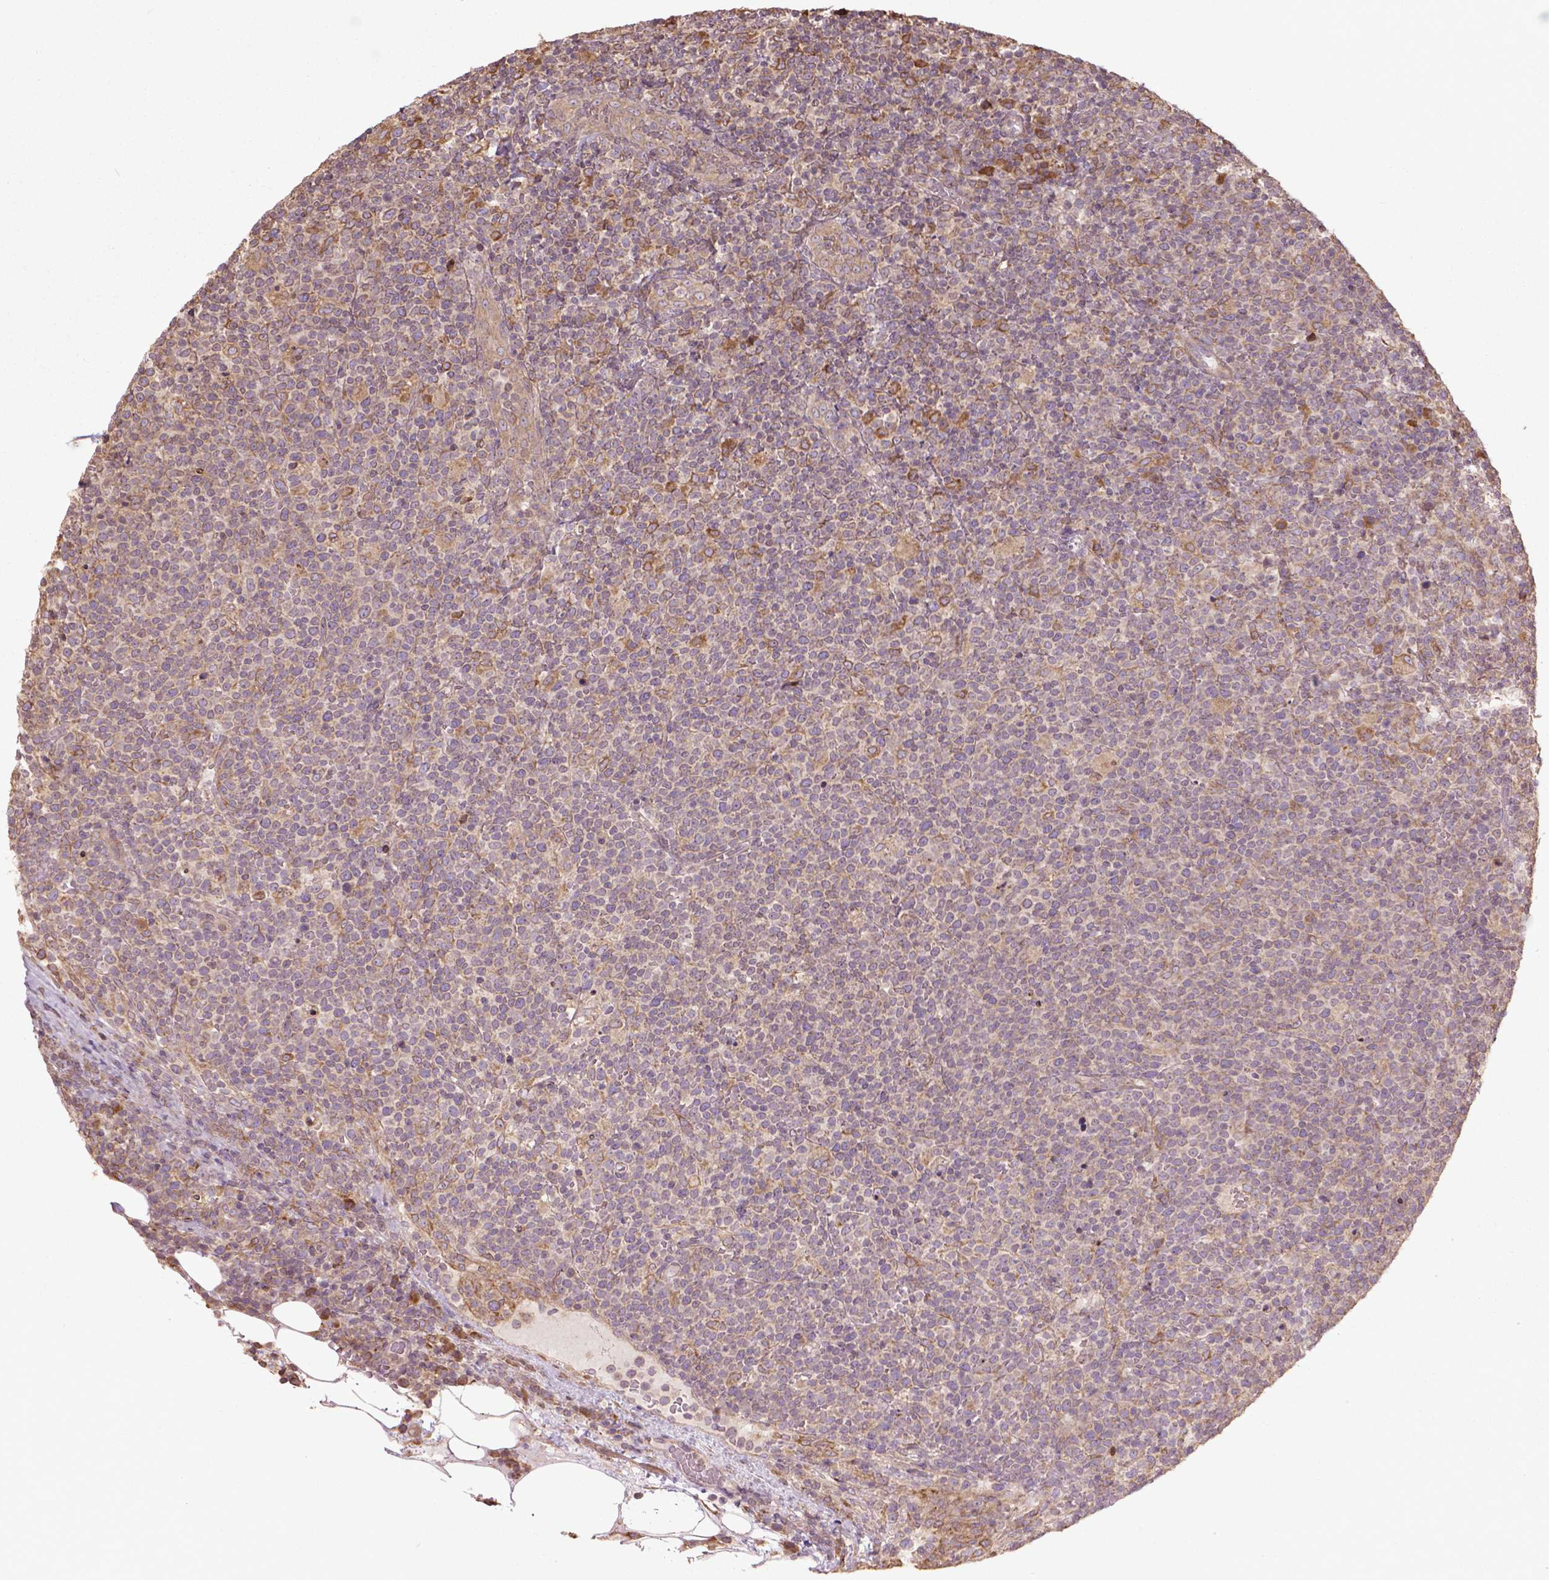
{"staining": {"intensity": "moderate", "quantity": "<25%", "location": "cytoplasmic/membranous"}, "tissue": "lymphoma", "cell_type": "Tumor cells", "image_type": "cancer", "snomed": [{"axis": "morphology", "description": "Malignant lymphoma, non-Hodgkin's type, High grade"}, {"axis": "topography", "description": "Lymph node"}], "caption": "IHC (DAB (3,3'-diaminobenzidine)) staining of malignant lymphoma, non-Hodgkin's type (high-grade) demonstrates moderate cytoplasmic/membranous protein staining in approximately <25% of tumor cells. Nuclei are stained in blue.", "gene": "GAS1", "patient": {"sex": "male", "age": 61}}